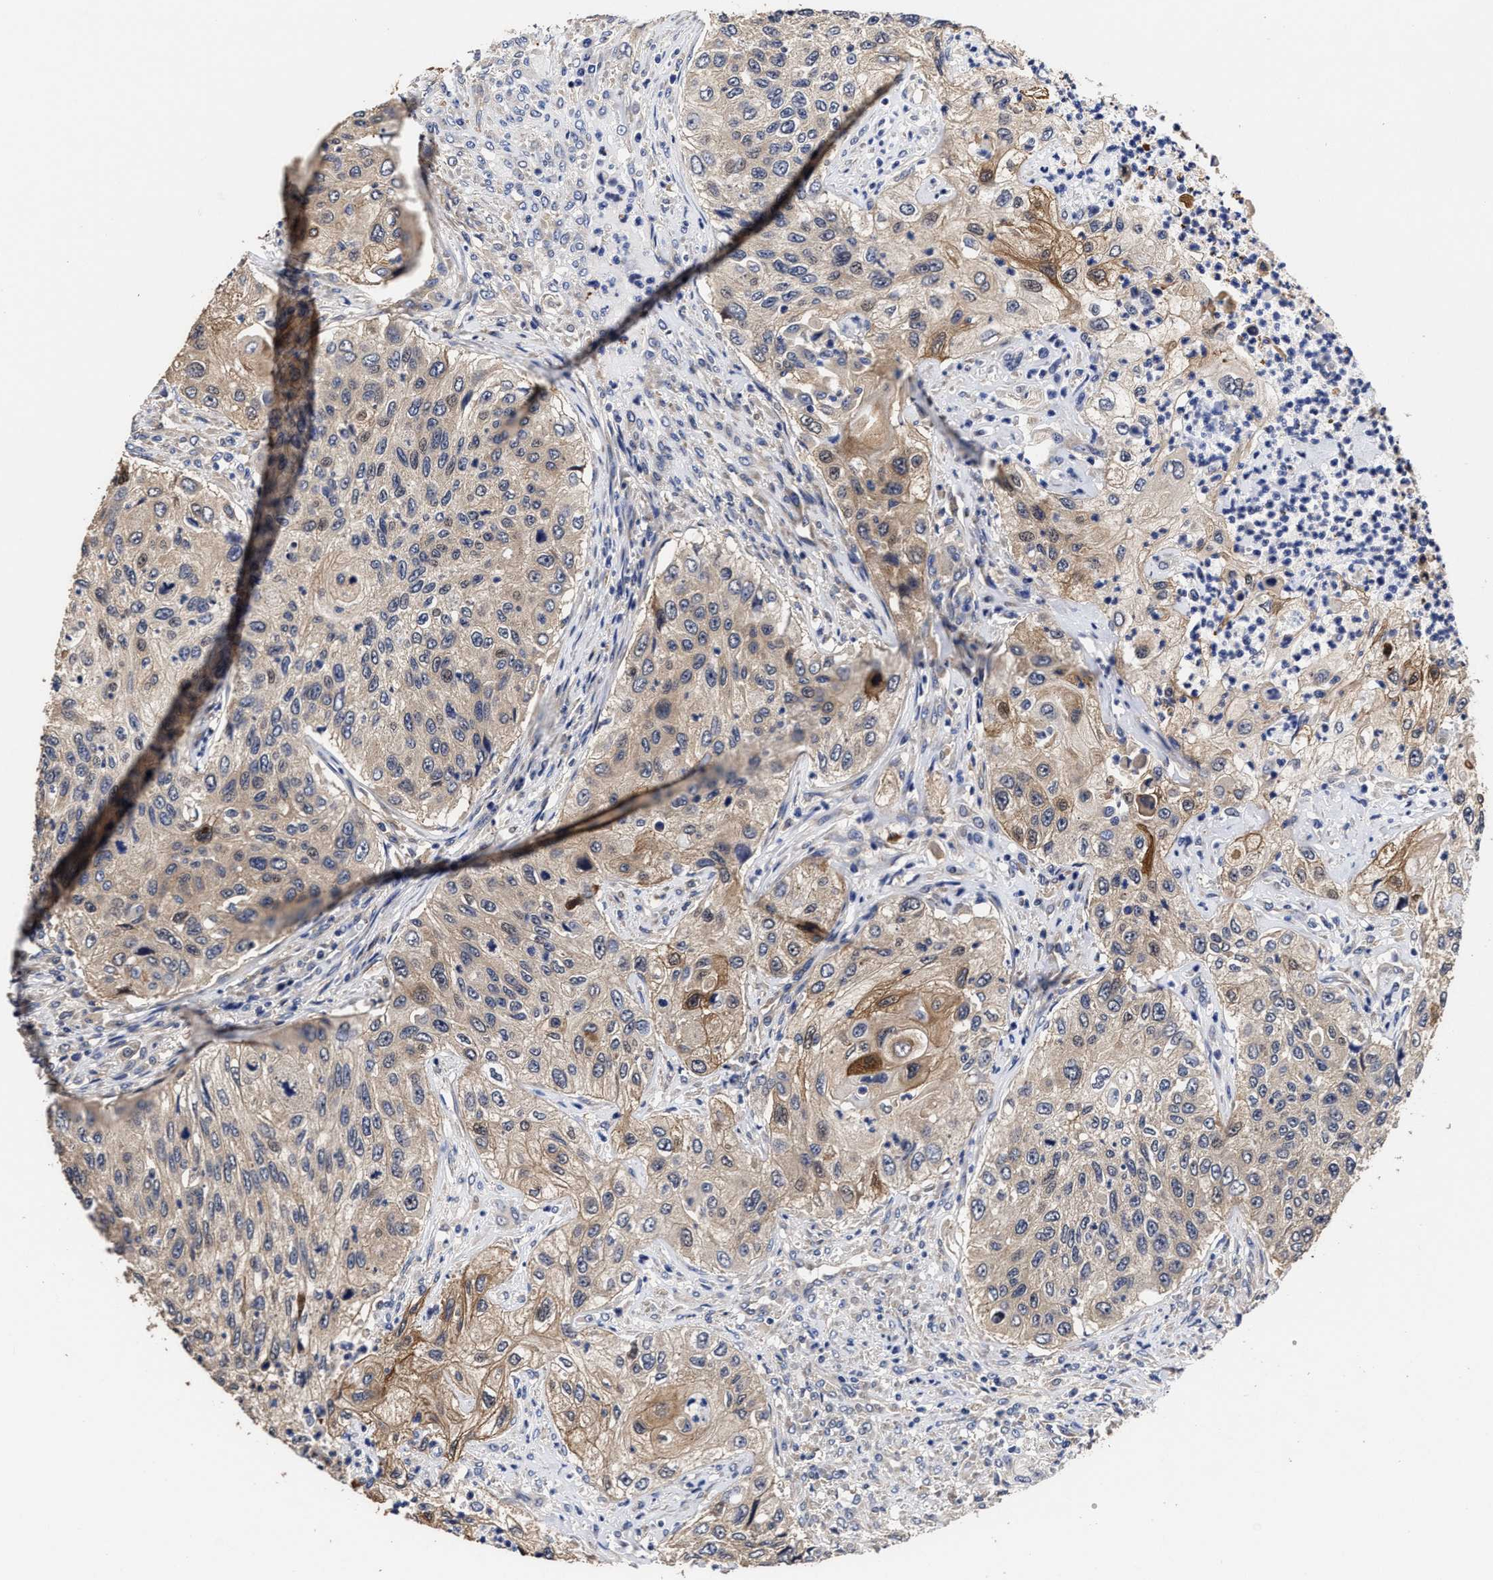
{"staining": {"intensity": "moderate", "quantity": "<25%", "location": "cytoplasmic/membranous"}, "tissue": "urothelial cancer", "cell_type": "Tumor cells", "image_type": "cancer", "snomed": [{"axis": "morphology", "description": "Urothelial carcinoma, High grade"}, {"axis": "topography", "description": "Urinary bladder"}], "caption": "Tumor cells demonstrate moderate cytoplasmic/membranous staining in about <25% of cells in urothelial cancer.", "gene": "SOCS5", "patient": {"sex": "female", "age": 60}}